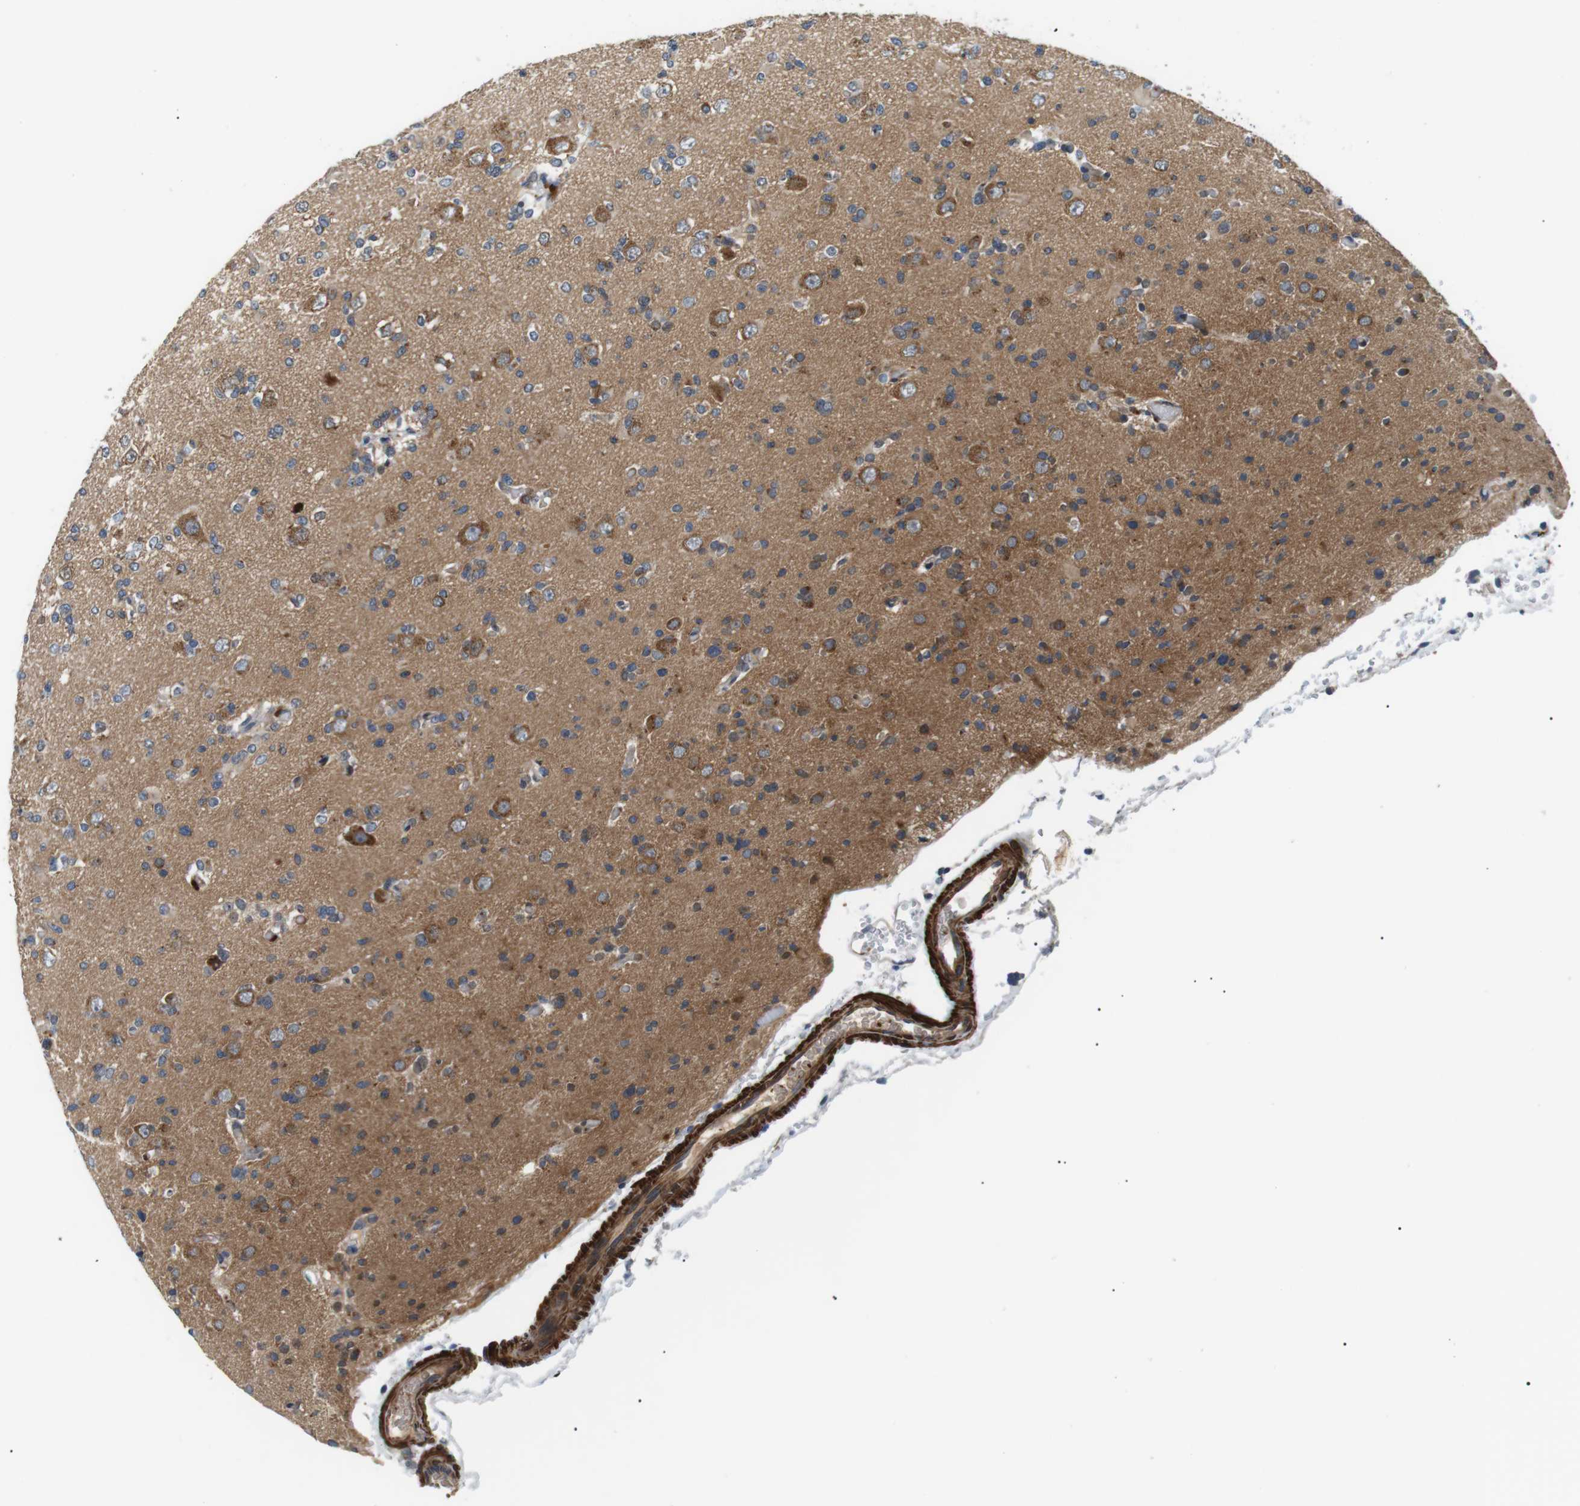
{"staining": {"intensity": "moderate", "quantity": "25%-75%", "location": "cytoplasmic/membranous"}, "tissue": "glioma", "cell_type": "Tumor cells", "image_type": "cancer", "snomed": [{"axis": "morphology", "description": "Glioma, malignant, Low grade"}, {"axis": "topography", "description": "Brain"}], "caption": "Glioma was stained to show a protein in brown. There is medium levels of moderate cytoplasmic/membranous expression in about 25%-75% of tumor cells. (Stains: DAB in brown, nuclei in blue, Microscopy: brightfield microscopy at high magnification).", "gene": "DIPK1A", "patient": {"sex": "female", "age": 22}}